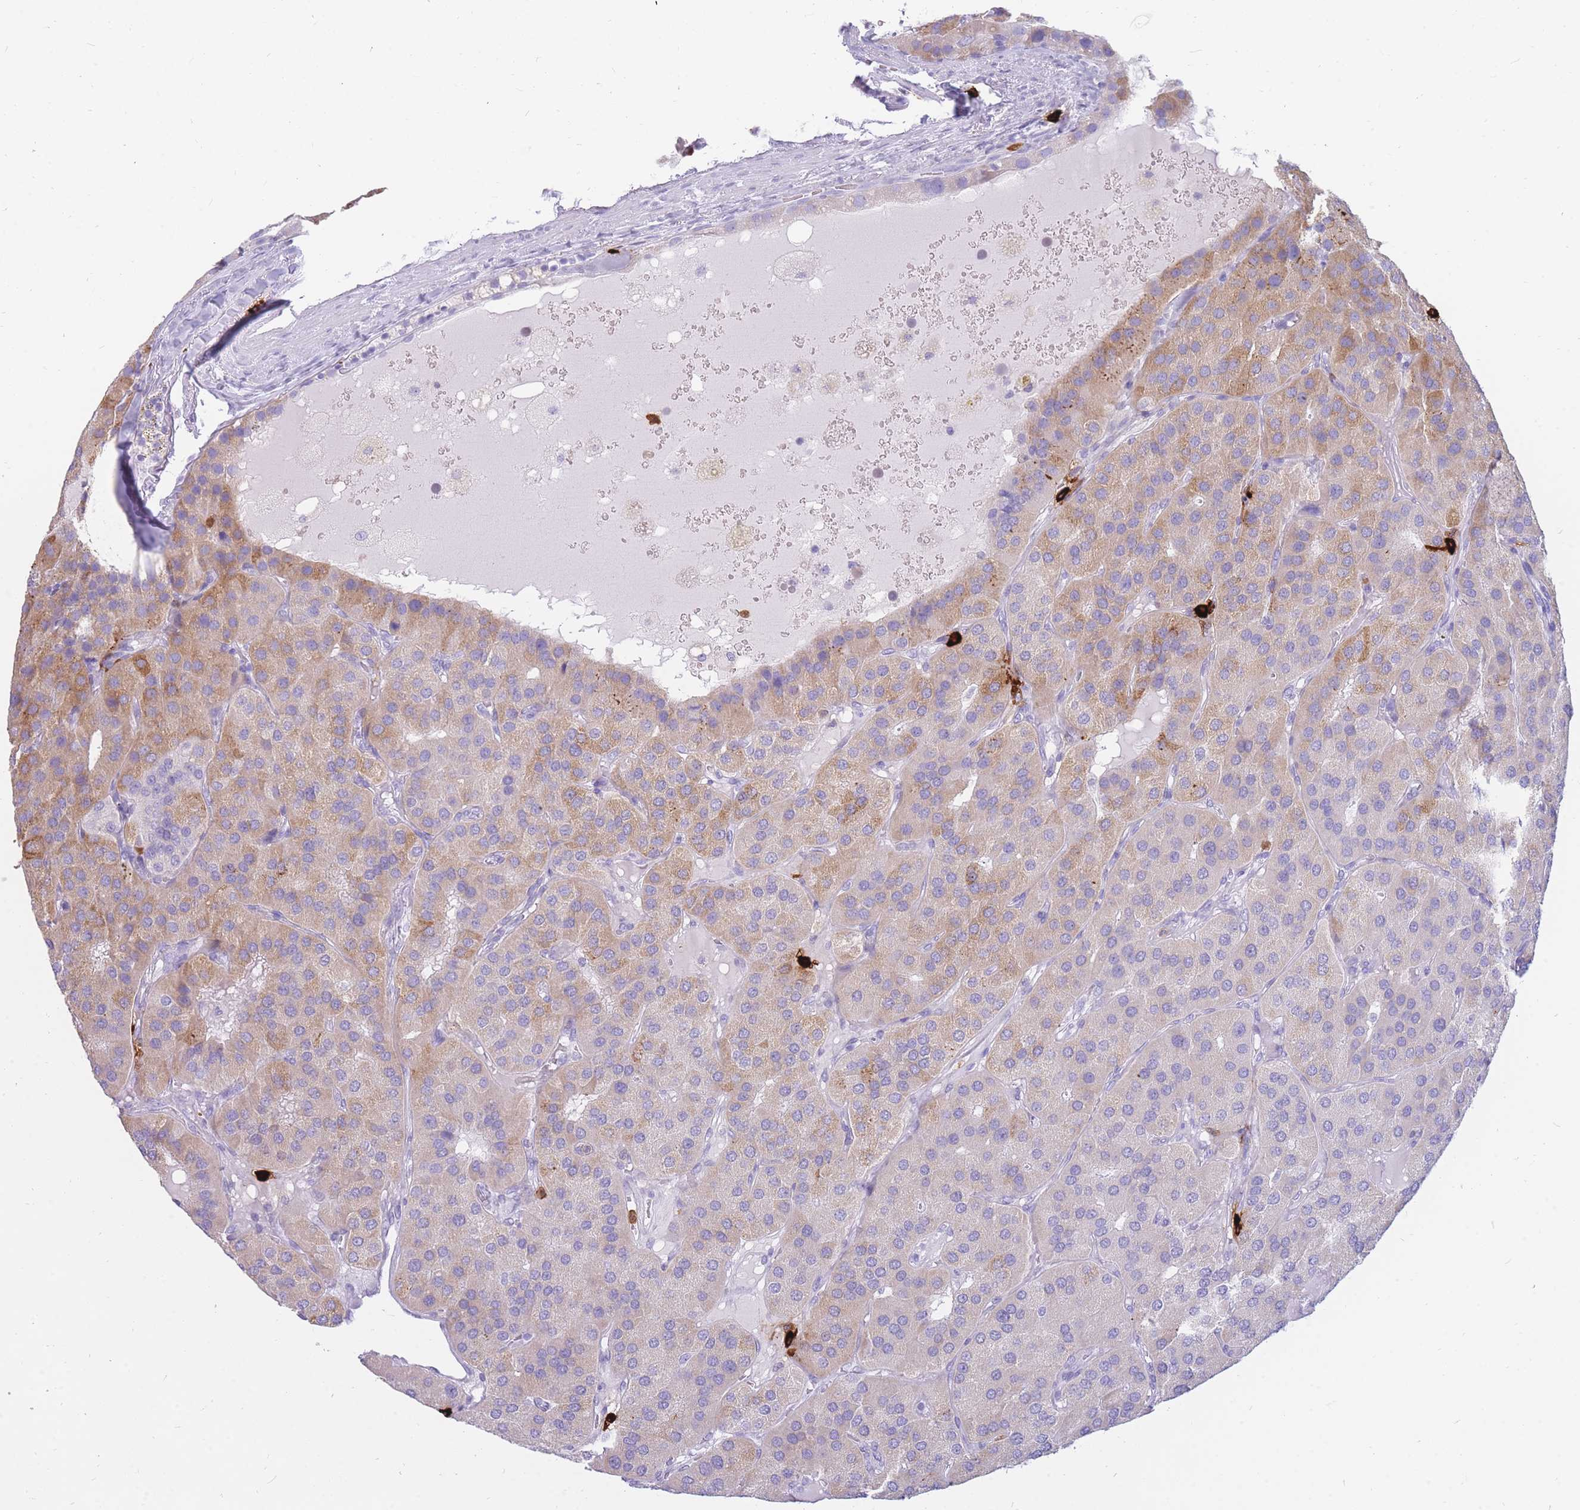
{"staining": {"intensity": "moderate", "quantity": "<25%", "location": "cytoplasmic/membranous"}, "tissue": "parathyroid gland", "cell_type": "Glandular cells", "image_type": "normal", "snomed": [{"axis": "morphology", "description": "Normal tissue, NOS"}, {"axis": "morphology", "description": "Adenoma, NOS"}, {"axis": "topography", "description": "Parathyroid gland"}], "caption": "Moderate cytoplasmic/membranous staining is identified in approximately <25% of glandular cells in unremarkable parathyroid gland.", "gene": "TPSAB1", "patient": {"sex": "female", "age": 86}}